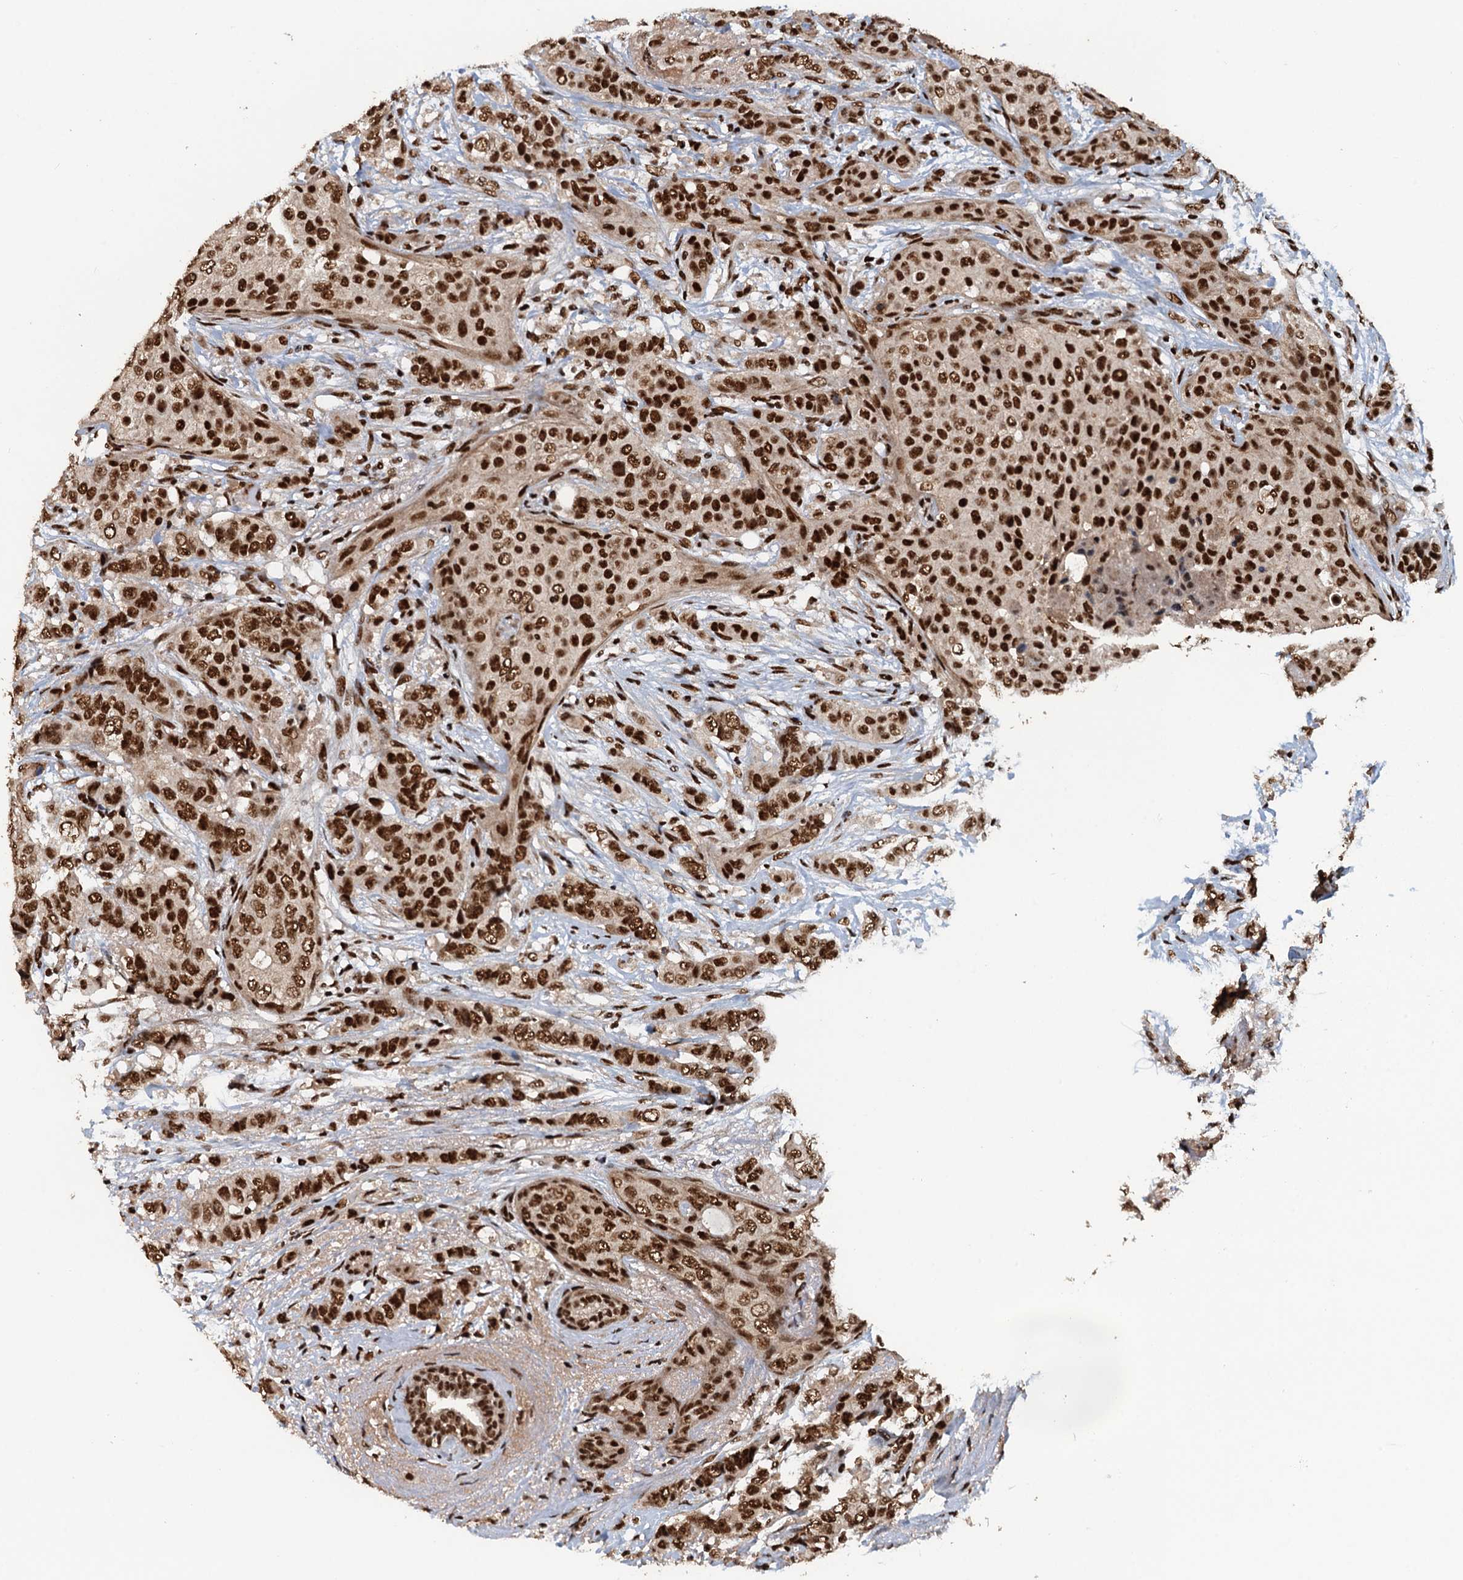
{"staining": {"intensity": "moderate", "quantity": ">75%", "location": "nuclear"}, "tissue": "breast cancer", "cell_type": "Tumor cells", "image_type": "cancer", "snomed": [{"axis": "morphology", "description": "Lobular carcinoma"}, {"axis": "topography", "description": "Breast"}], "caption": "Breast lobular carcinoma was stained to show a protein in brown. There is medium levels of moderate nuclear positivity in about >75% of tumor cells. The protein of interest is stained brown, and the nuclei are stained in blue (DAB (3,3'-diaminobenzidine) IHC with brightfield microscopy, high magnification).", "gene": "ZC3H18", "patient": {"sex": "female", "age": 51}}